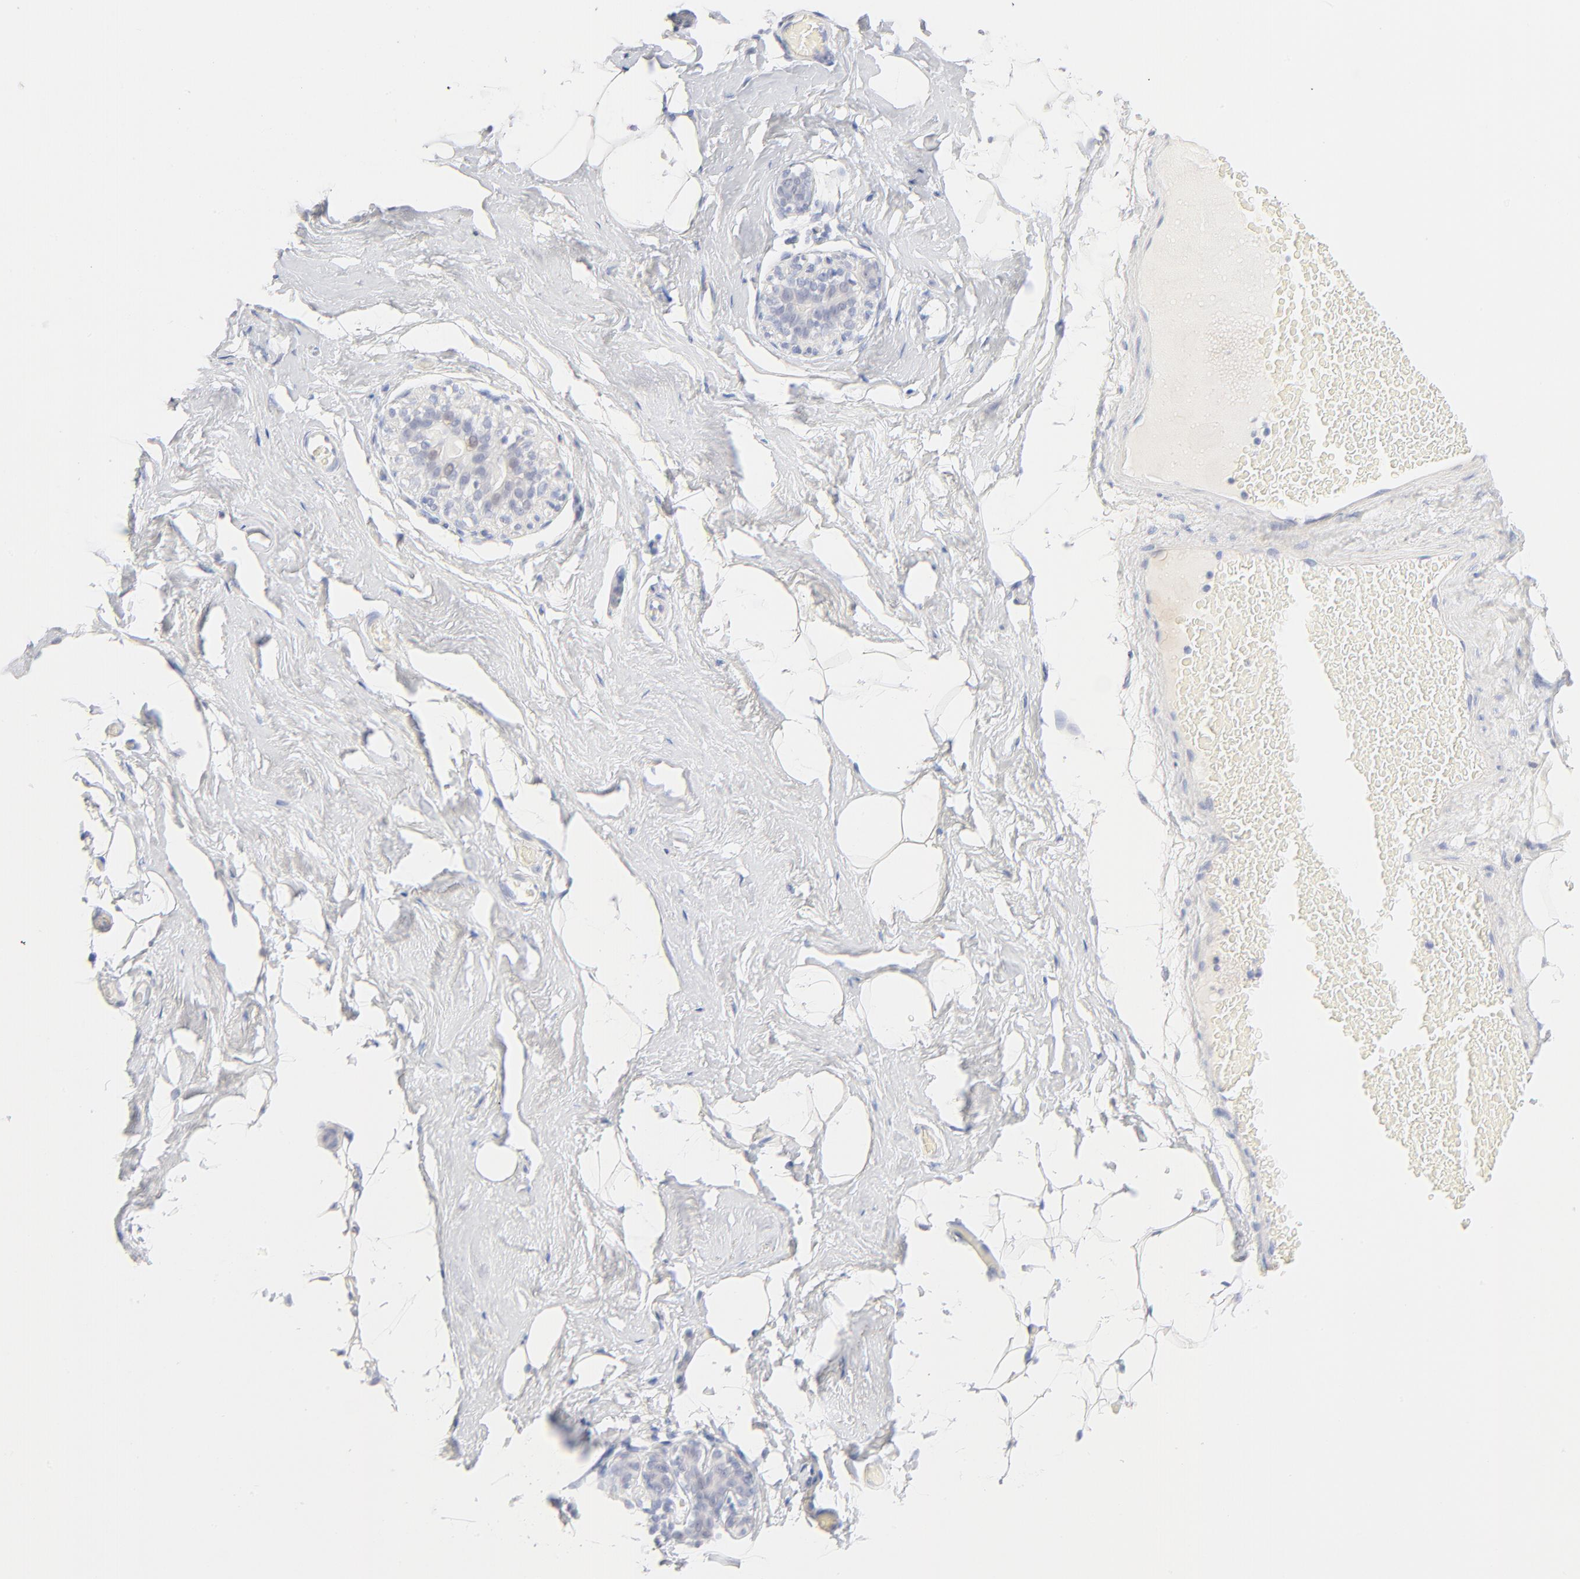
{"staining": {"intensity": "negative", "quantity": "none", "location": "none"}, "tissue": "breast", "cell_type": "Adipocytes", "image_type": "normal", "snomed": [{"axis": "morphology", "description": "Normal tissue, NOS"}, {"axis": "topography", "description": "Breast"}, {"axis": "topography", "description": "Soft tissue"}], "caption": "This image is of unremarkable breast stained with immunohistochemistry (IHC) to label a protein in brown with the nuclei are counter-stained blue. There is no expression in adipocytes. (DAB immunohistochemistry visualized using brightfield microscopy, high magnification).", "gene": "ONECUT1", "patient": {"sex": "female", "age": 75}}